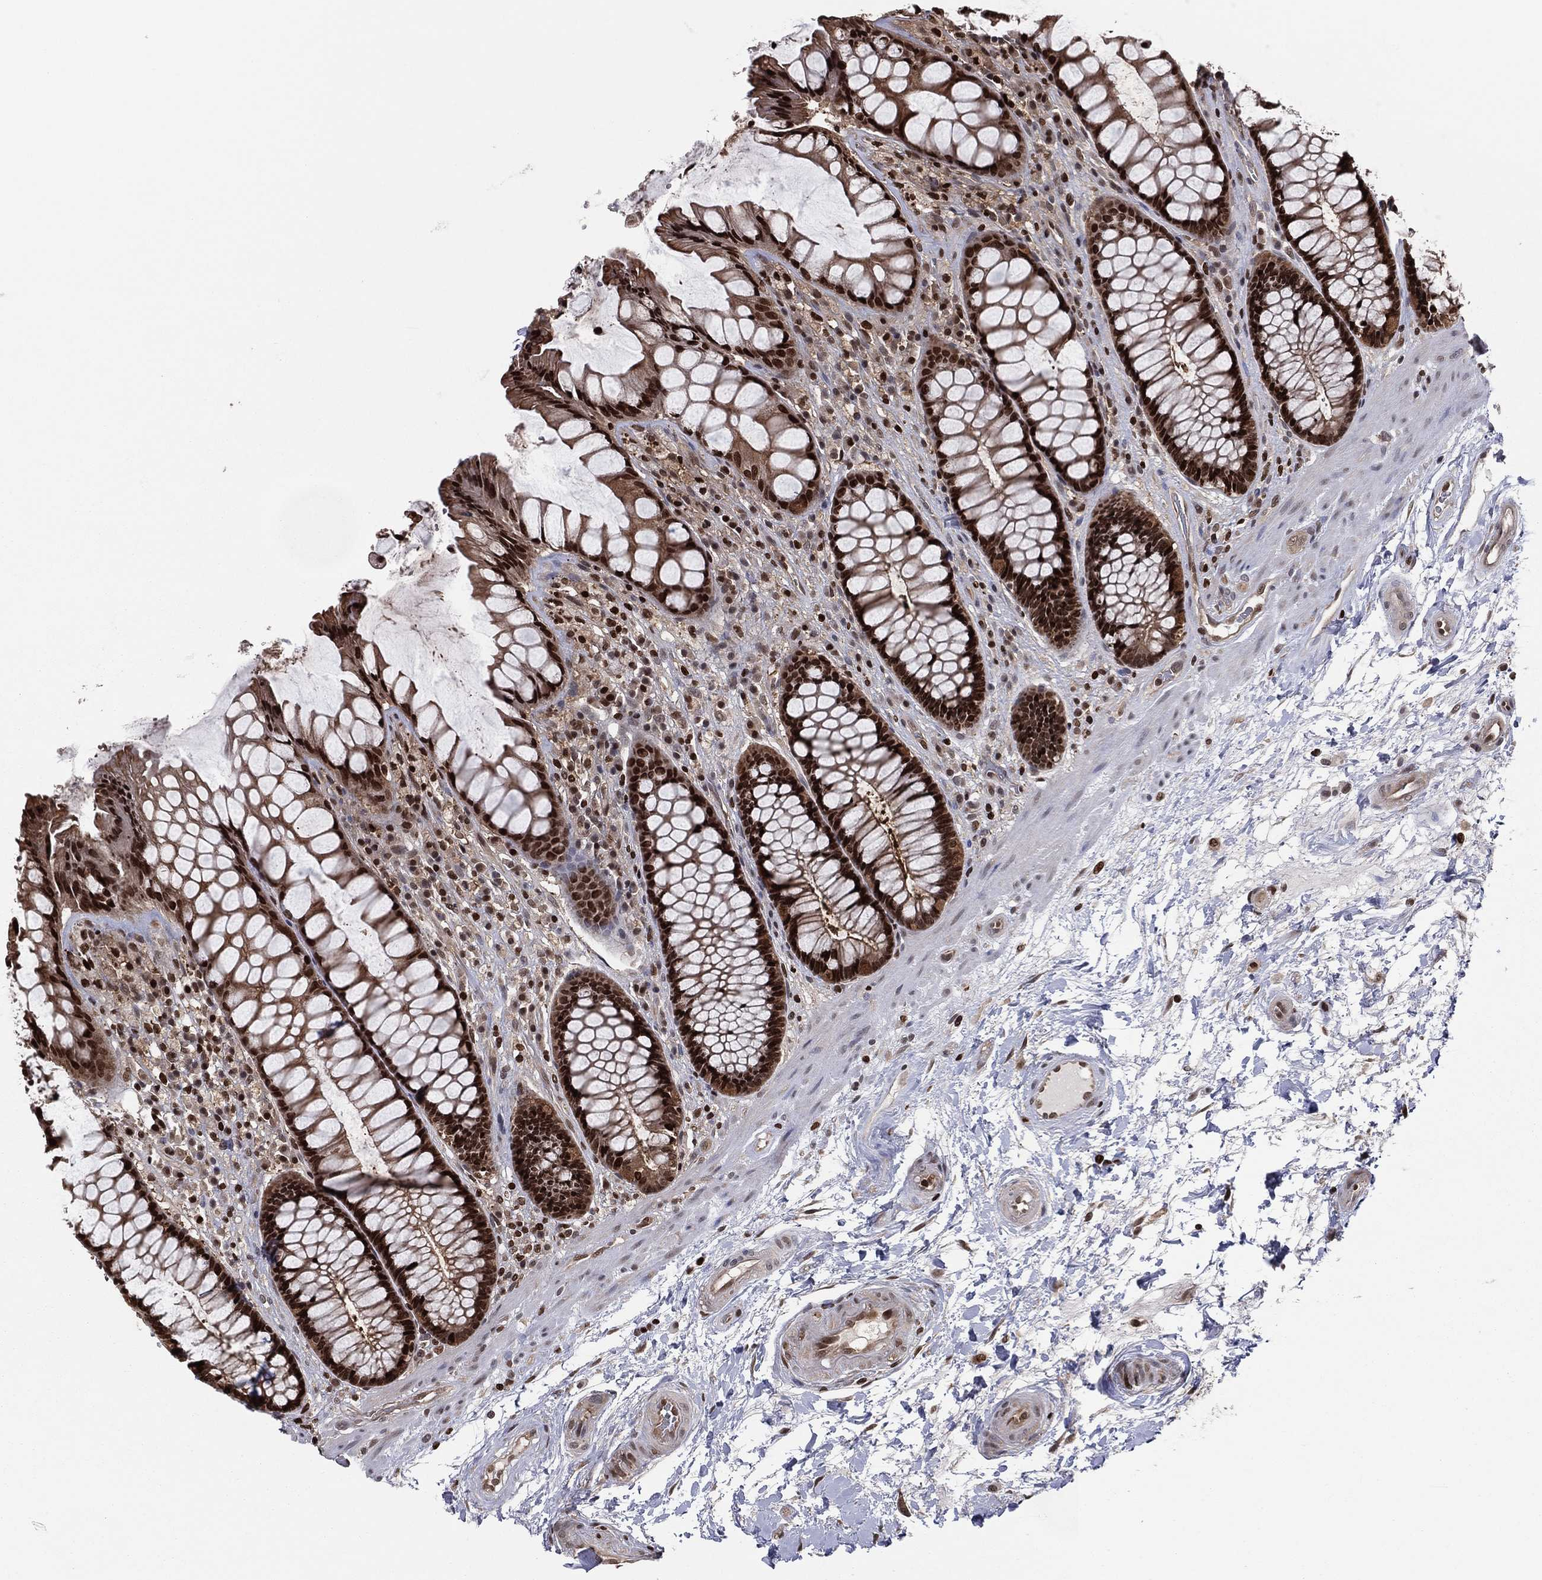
{"staining": {"intensity": "strong", "quantity": ">75%", "location": "cytoplasmic/membranous,nuclear"}, "tissue": "rectum", "cell_type": "Glandular cells", "image_type": "normal", "snomed": [{"axis": "morphology", "description": "Normal tissue, NOS"}, {"axis": "topography", "description": "Rectum"}], "caption": "Rectum stained with a brown dye displays strong cytoplasmic/membranous,nuclear positive positivity in about >75% of glandular cells.", "gene": "PSMA1", "patient": {"sex": "female", "age": 58}}